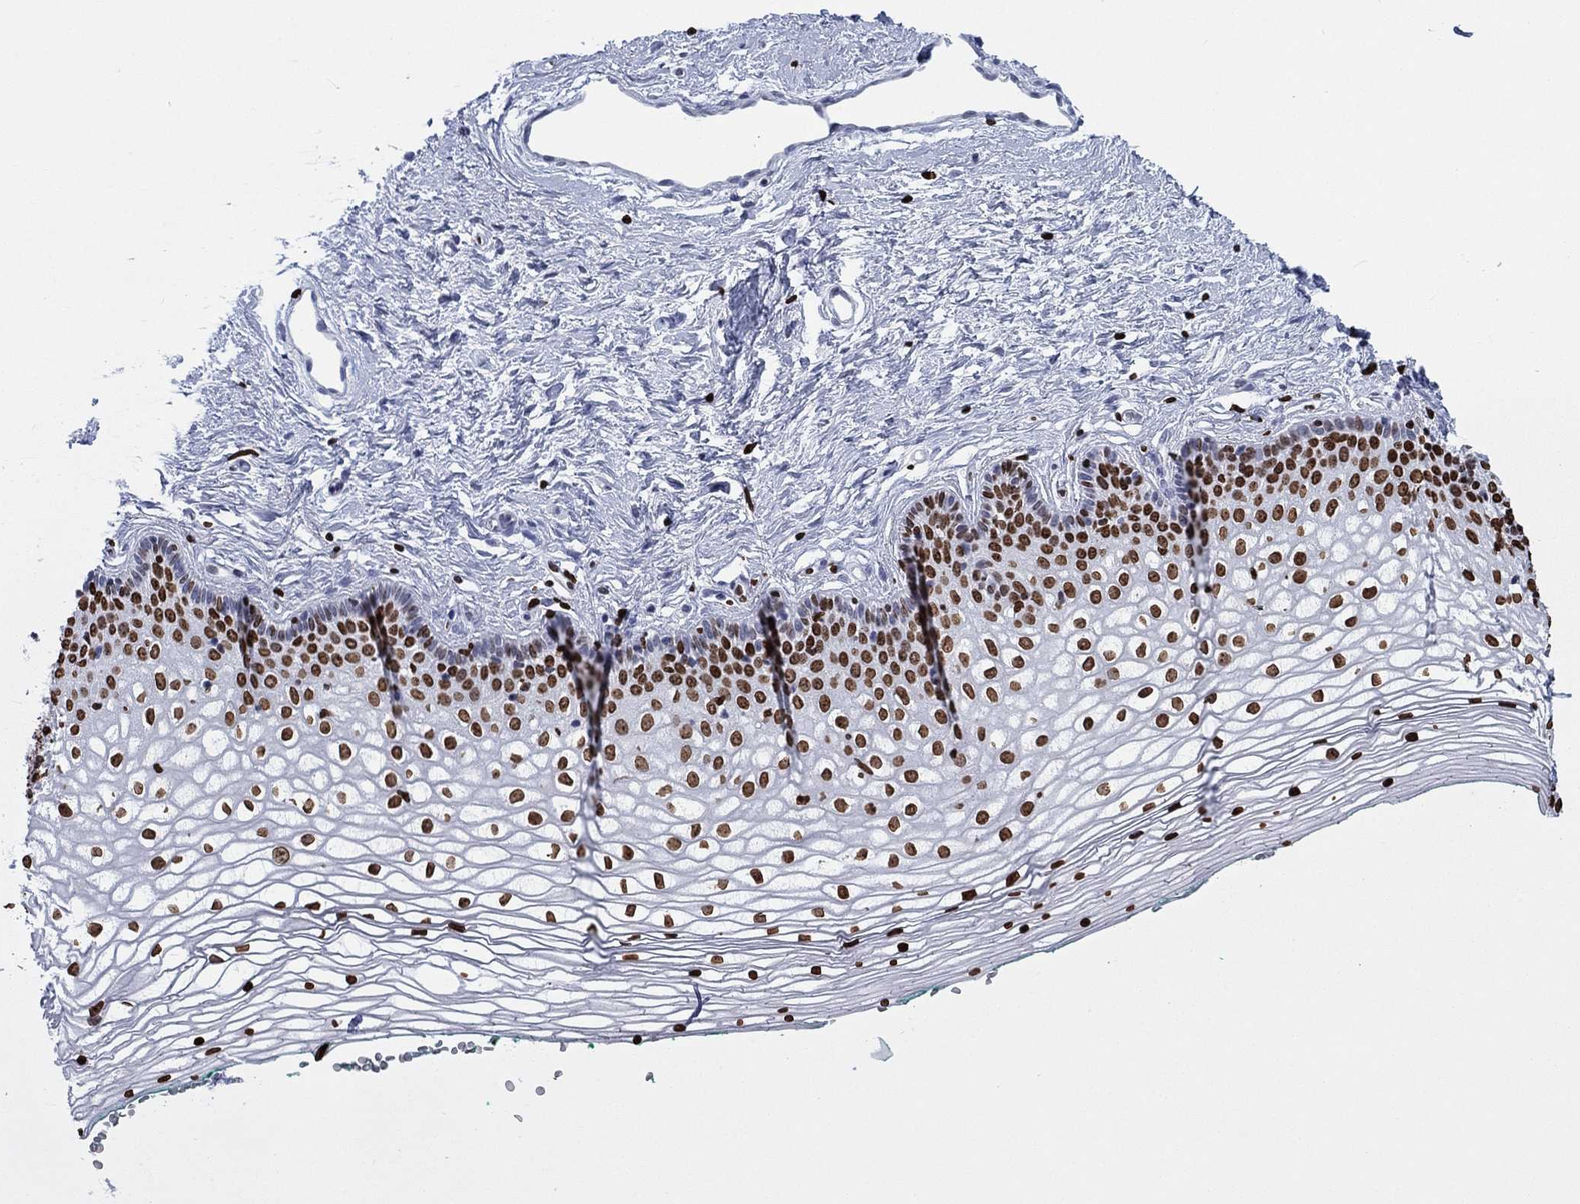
{"staining": {"intensity": "strong", "quantity": ">75%", "location": "nuclear"}, "tissue": "vagina", "cell_type": "Squamous epithelial cells", "image_type": "normal", "snomed": [{"axis": "morphology", "description": "Normal tissue, NOS"}, {"axis": "topography", "description": "Vagina"}], "caption": "This is a micrograph of immunohistochemistry staining of normal vagina, which shows strong positivity in the nuclear of squamous epithelial cells.", "gene": "H1", "patient": {"sex": "female", "age": 36}}